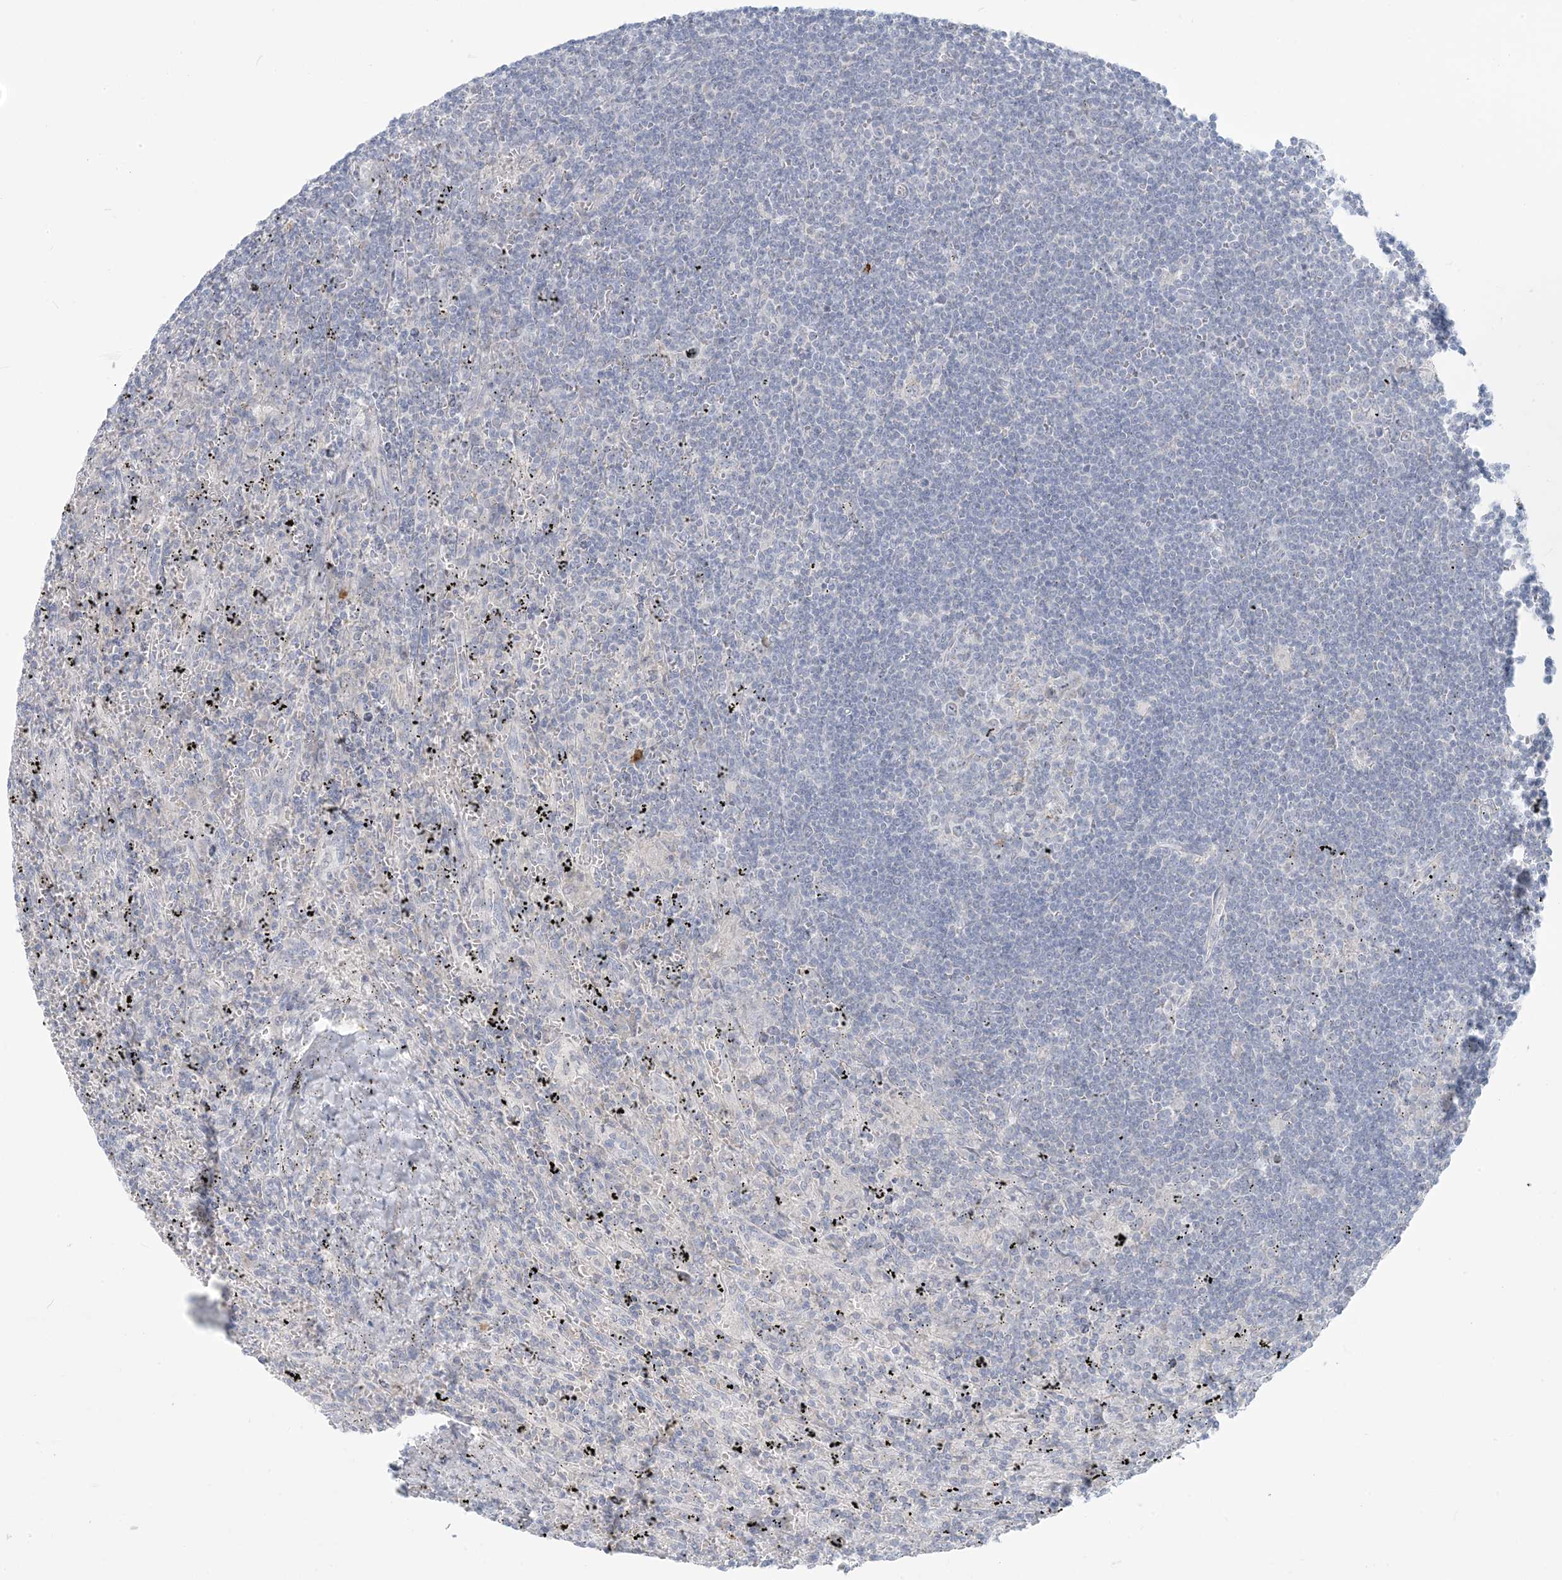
{"staining": {"intensity": "negative", "quantity": "none", "location": "none"}, "tissue": "lymphoma", "cell_type": "Tumor cells", "image_type": "cancer", "snomed": [{"axis": "morphology", "description": "Malignant lymphoma, non-Hodgkin's type, Low grade"}, {"axis": "topography", "description": "Spleen"}], "caption": "Immunohistochemical staining of human low-grade malignant lymphoma, non-Hodgkin's type demonstrates no significant expression in tumor cells.", "gene": "SCML1", "patient": {"sex": "male", "age": 76}}